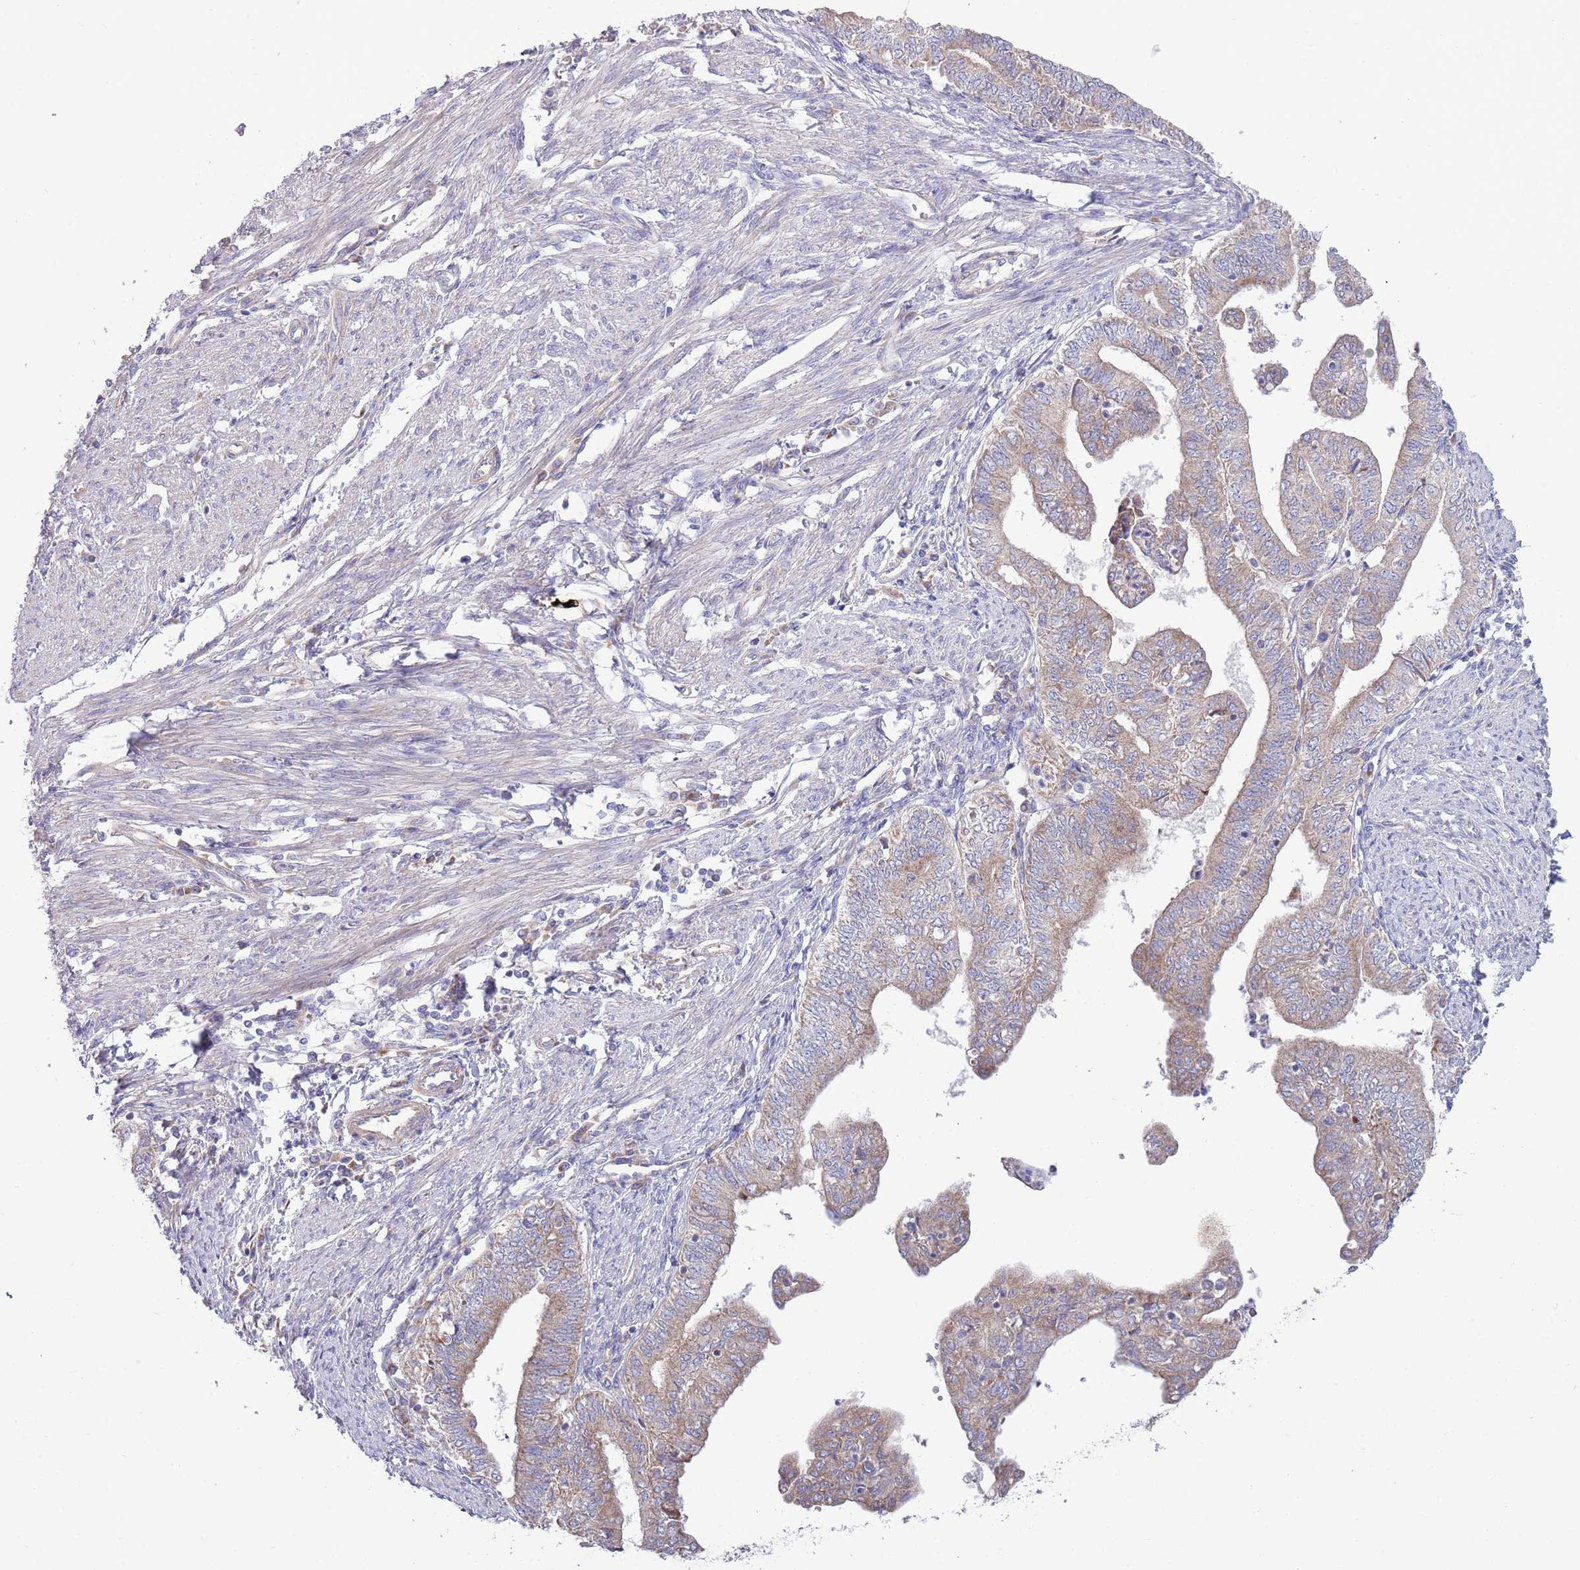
{"staining": {"intensity": "weak", "quantity": "25%-75%", "location": "cytoplasmic/membranous"}, "tissue": "endometrial cancer", "cell_type": "Tumor cells", "image_type": "cancer", "snomed": [{"axis": "morphology", "description": "Adenocarcinoma, NOS"}, {"axis": "topography", "description": "Endometrium"}], "caption": "This is an image of immunohistochemistry staining of endometrial cancer (adenocarcinoma), which shows weak expression in the cytoplasmic/membranous of tumor cells.", "gene": "TOMM5", "patient": {"sex": "female", "age": 66}}